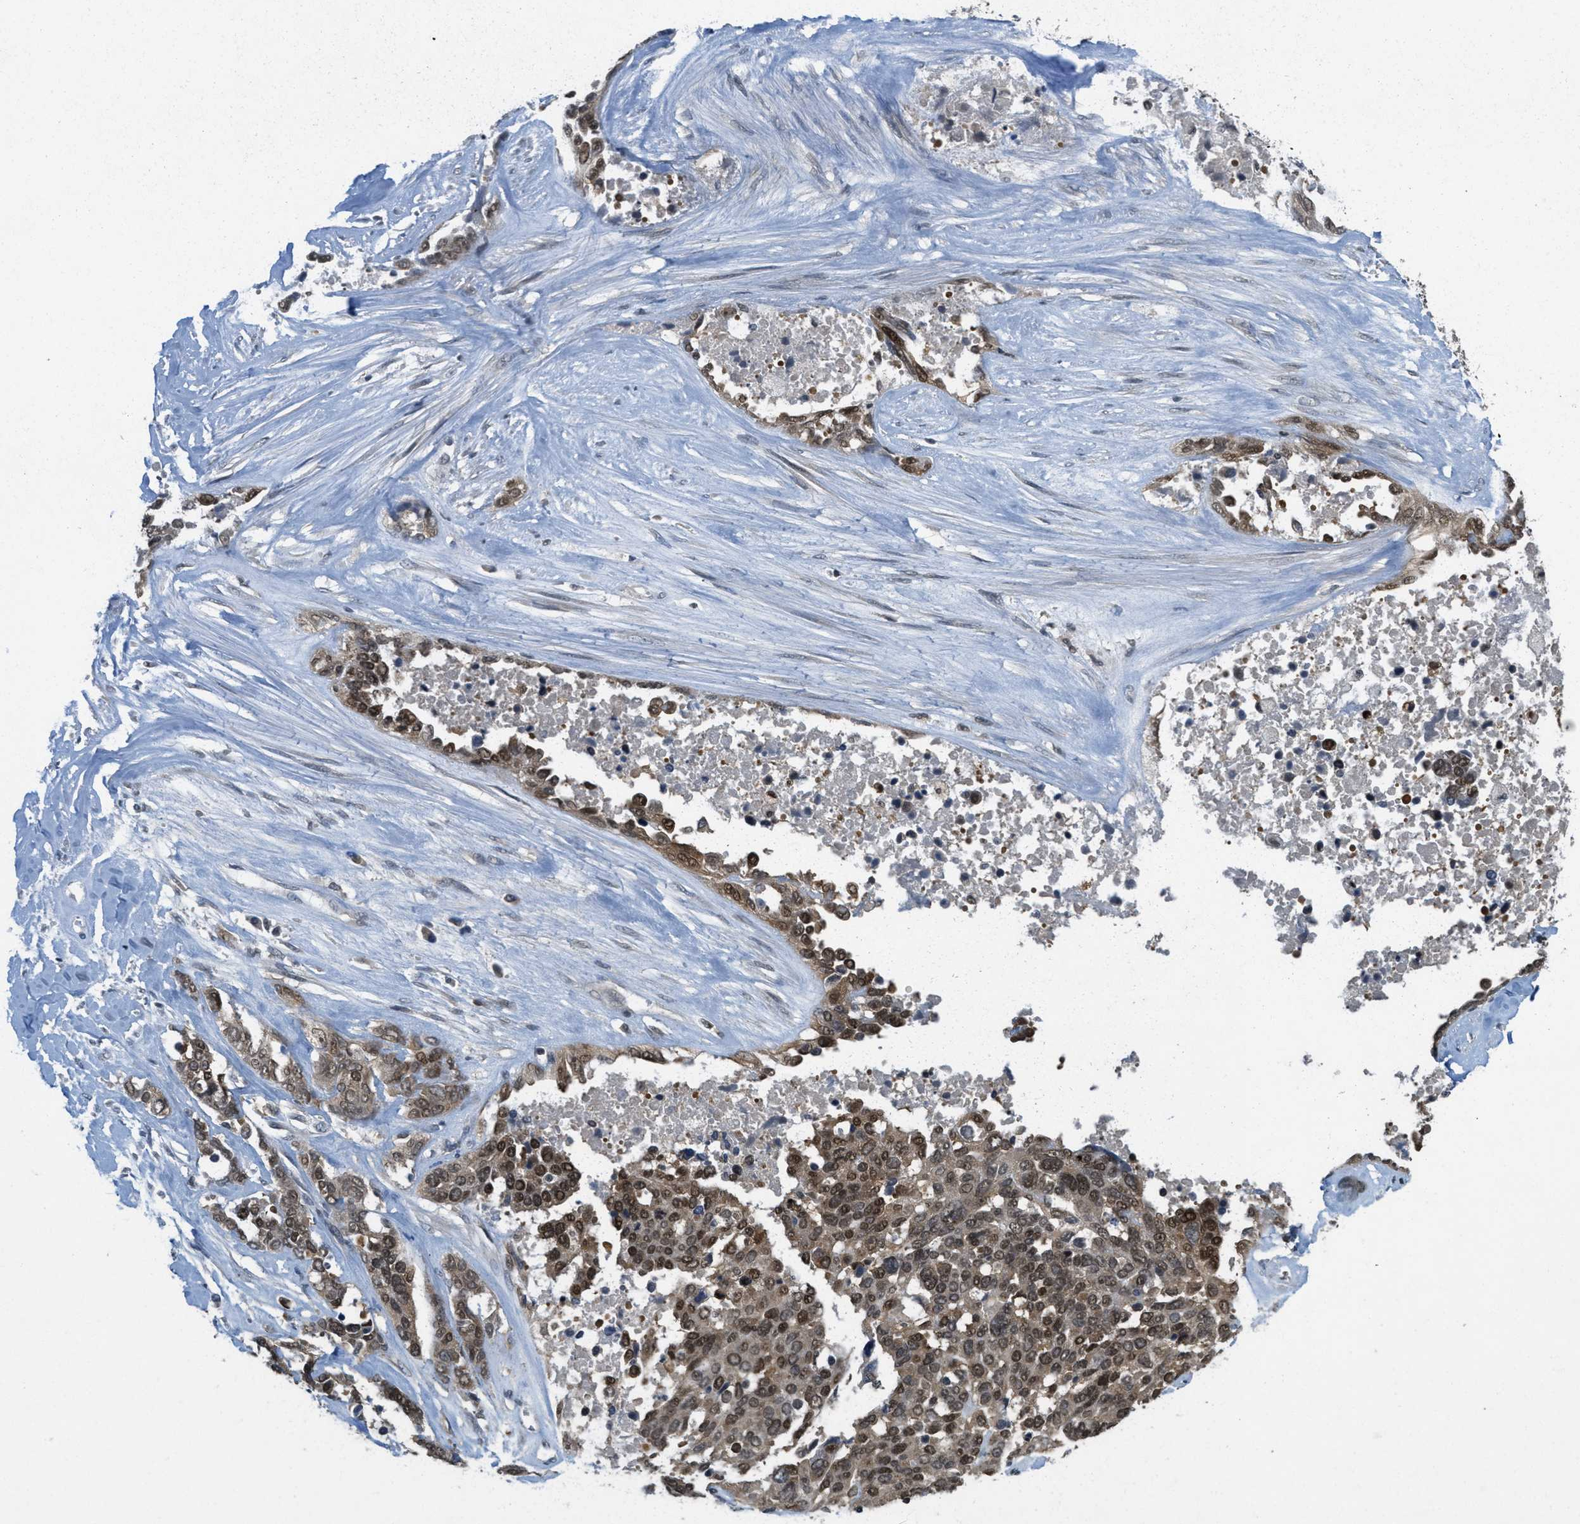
{"staining": {"intensity": "moderate", "quantity": ">75%", "location": "cytoplasmic/membranous,nuclear"}, "tissue": "ovarian cancer", "cell_type": "Tumor cells", "image_type": "cancer", "snomed": [{"axis": "morphology", "description": "Cystadenocarcinoma, serous, NOS"}, {"axis": "topography", "description": "Ovary"}], "caption": "Ovarian cancer (serous cystadenocarcinoma) stained for a protein reveals moderate cytoplasmic/membranous and nuclear positivity in tumor cells.", "gene": "DNAJB1", "patient": {"sex": "female", "age": 44}}